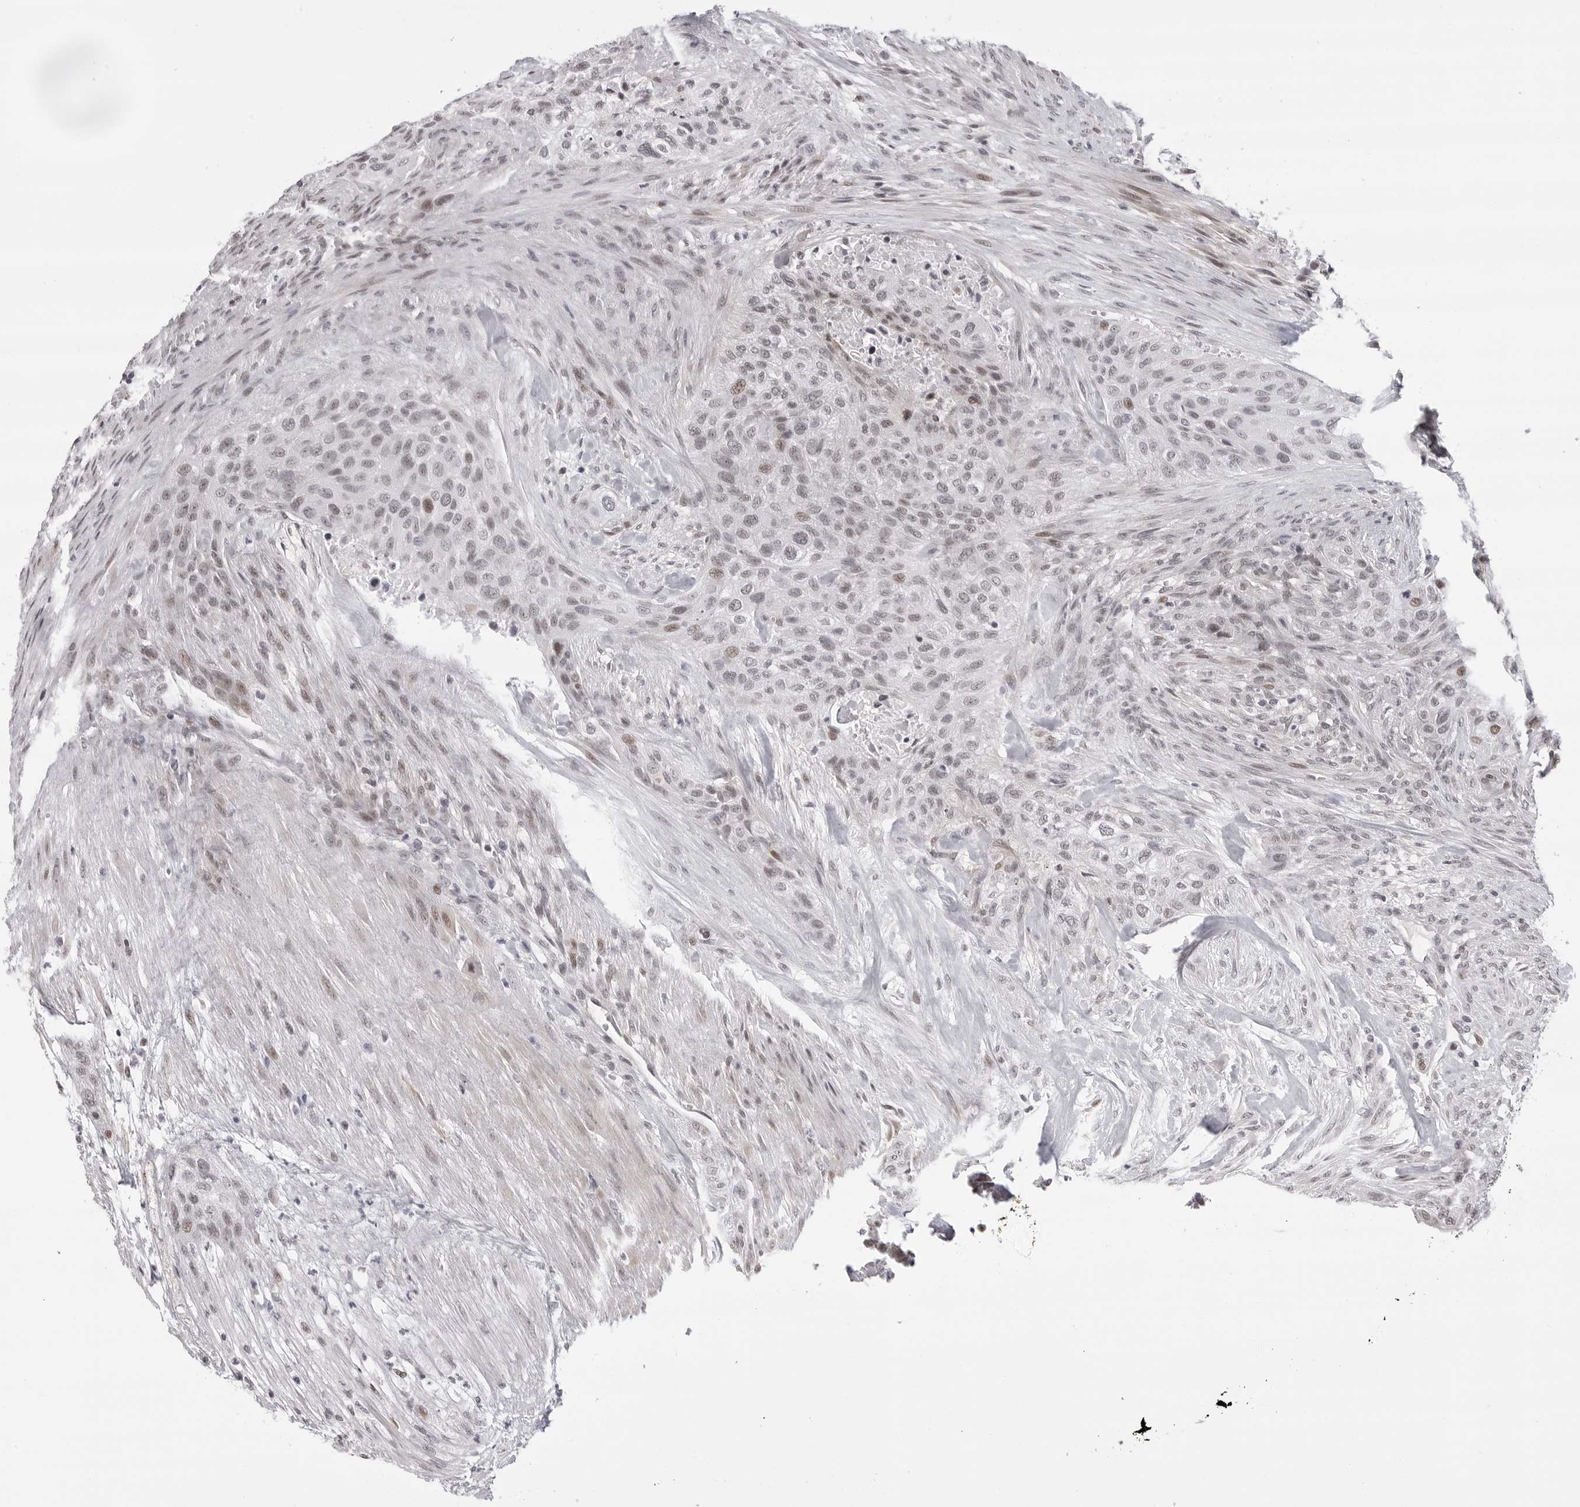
{"staining": {"intensity": "weak", "quantity": "<25%", "location": "nuclear"}, "tissue": "urothelial cancer", "cell_type": "Tumor cells", "image_type": "cancer", "snomed": [{"axis": "morphology", "description": "Urothelial carcinoma, High grade"}, {"axis": "topography", "description": "Urinary bladder"}], "caption": "This is an immunohistochemistry image of human urothelial carcinoma (high-grade). There is no expression in tumor cells.", "gene": "PHF3", "patient": {"sex": "male", "age": 35}}